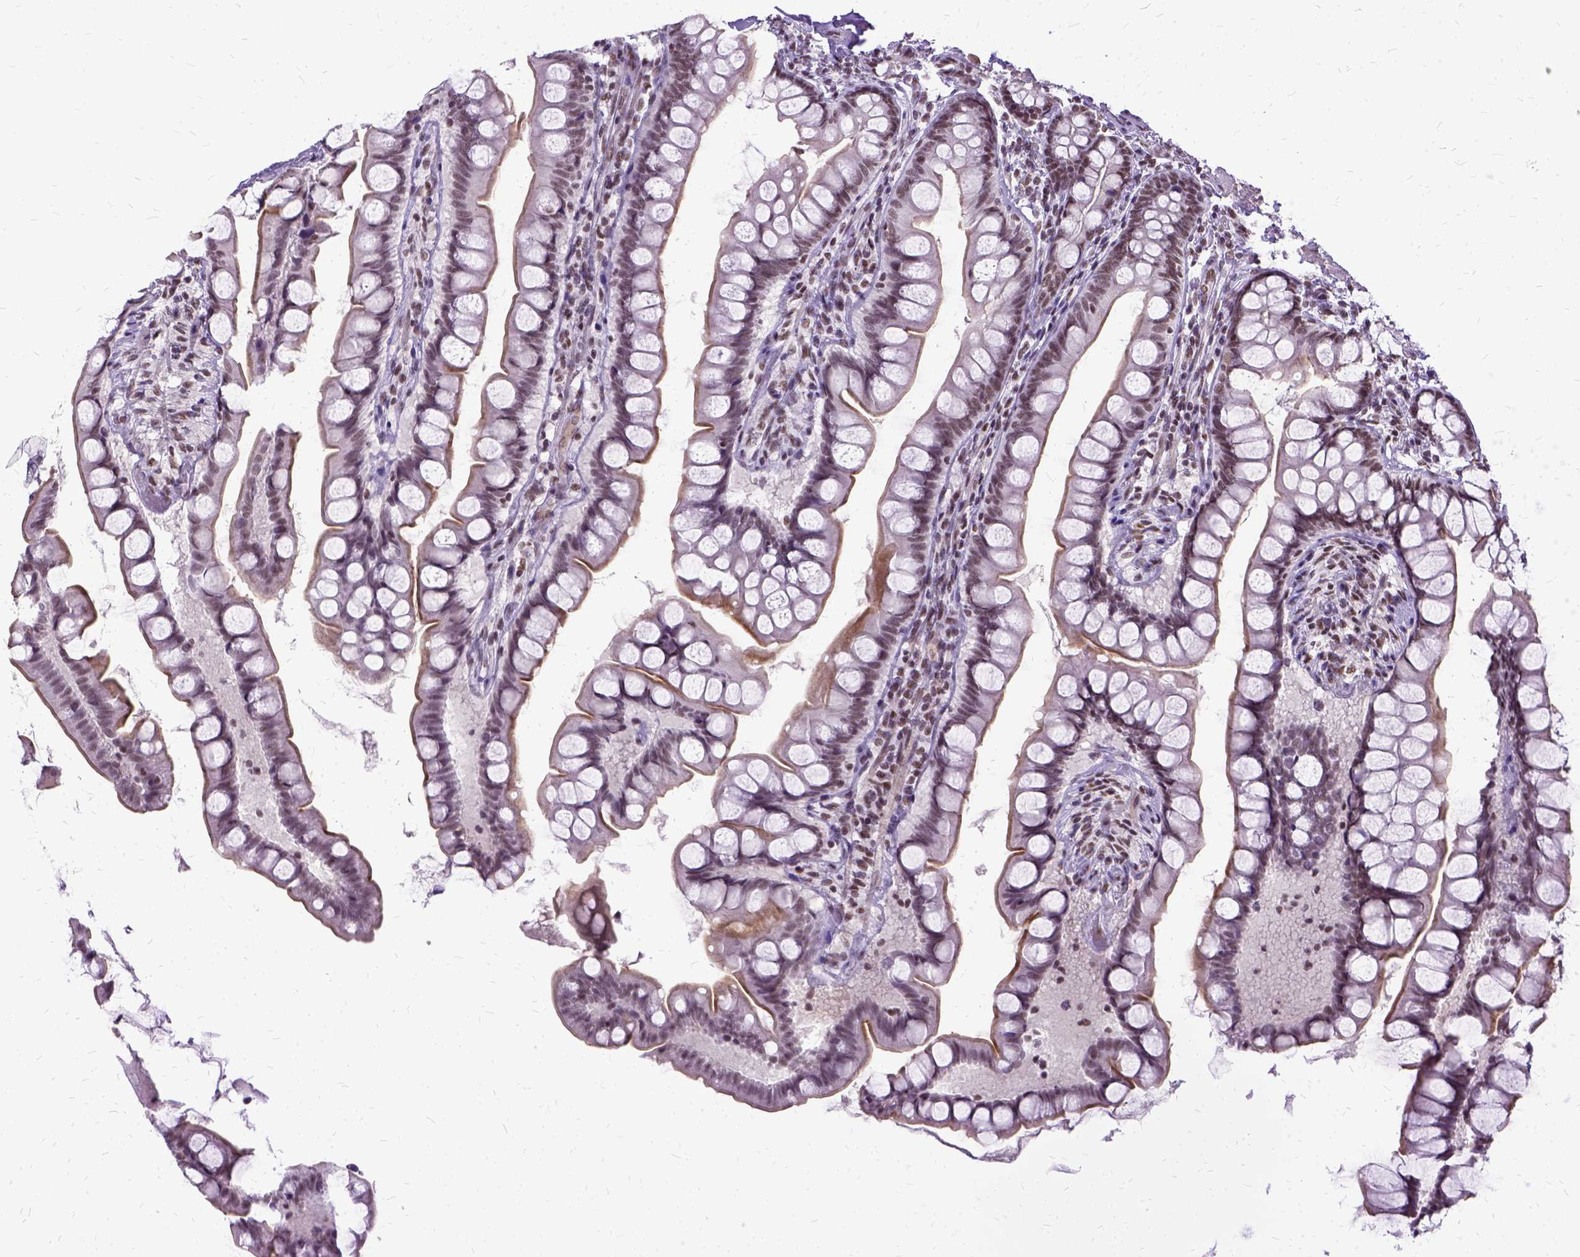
{"staining": {"intensity": "moderate", "quantity": "25%-75%", "location": "nuclear"}, "tissue": "small intestine", "cell_type": "Glandular cells", "image_type": "normal", "snomed": [{"axis": "morphology", "description": "Normal tissue, NOS"}, {"axis": "topography", "description": "Small intestine"}], "caption": "The image demonstrates a brown stain indicating the presence of a protein in the nuclear of glandular cells in small intestine.", "gene": "SETD1A", "patient": {"sex": "male", "age": 70}}